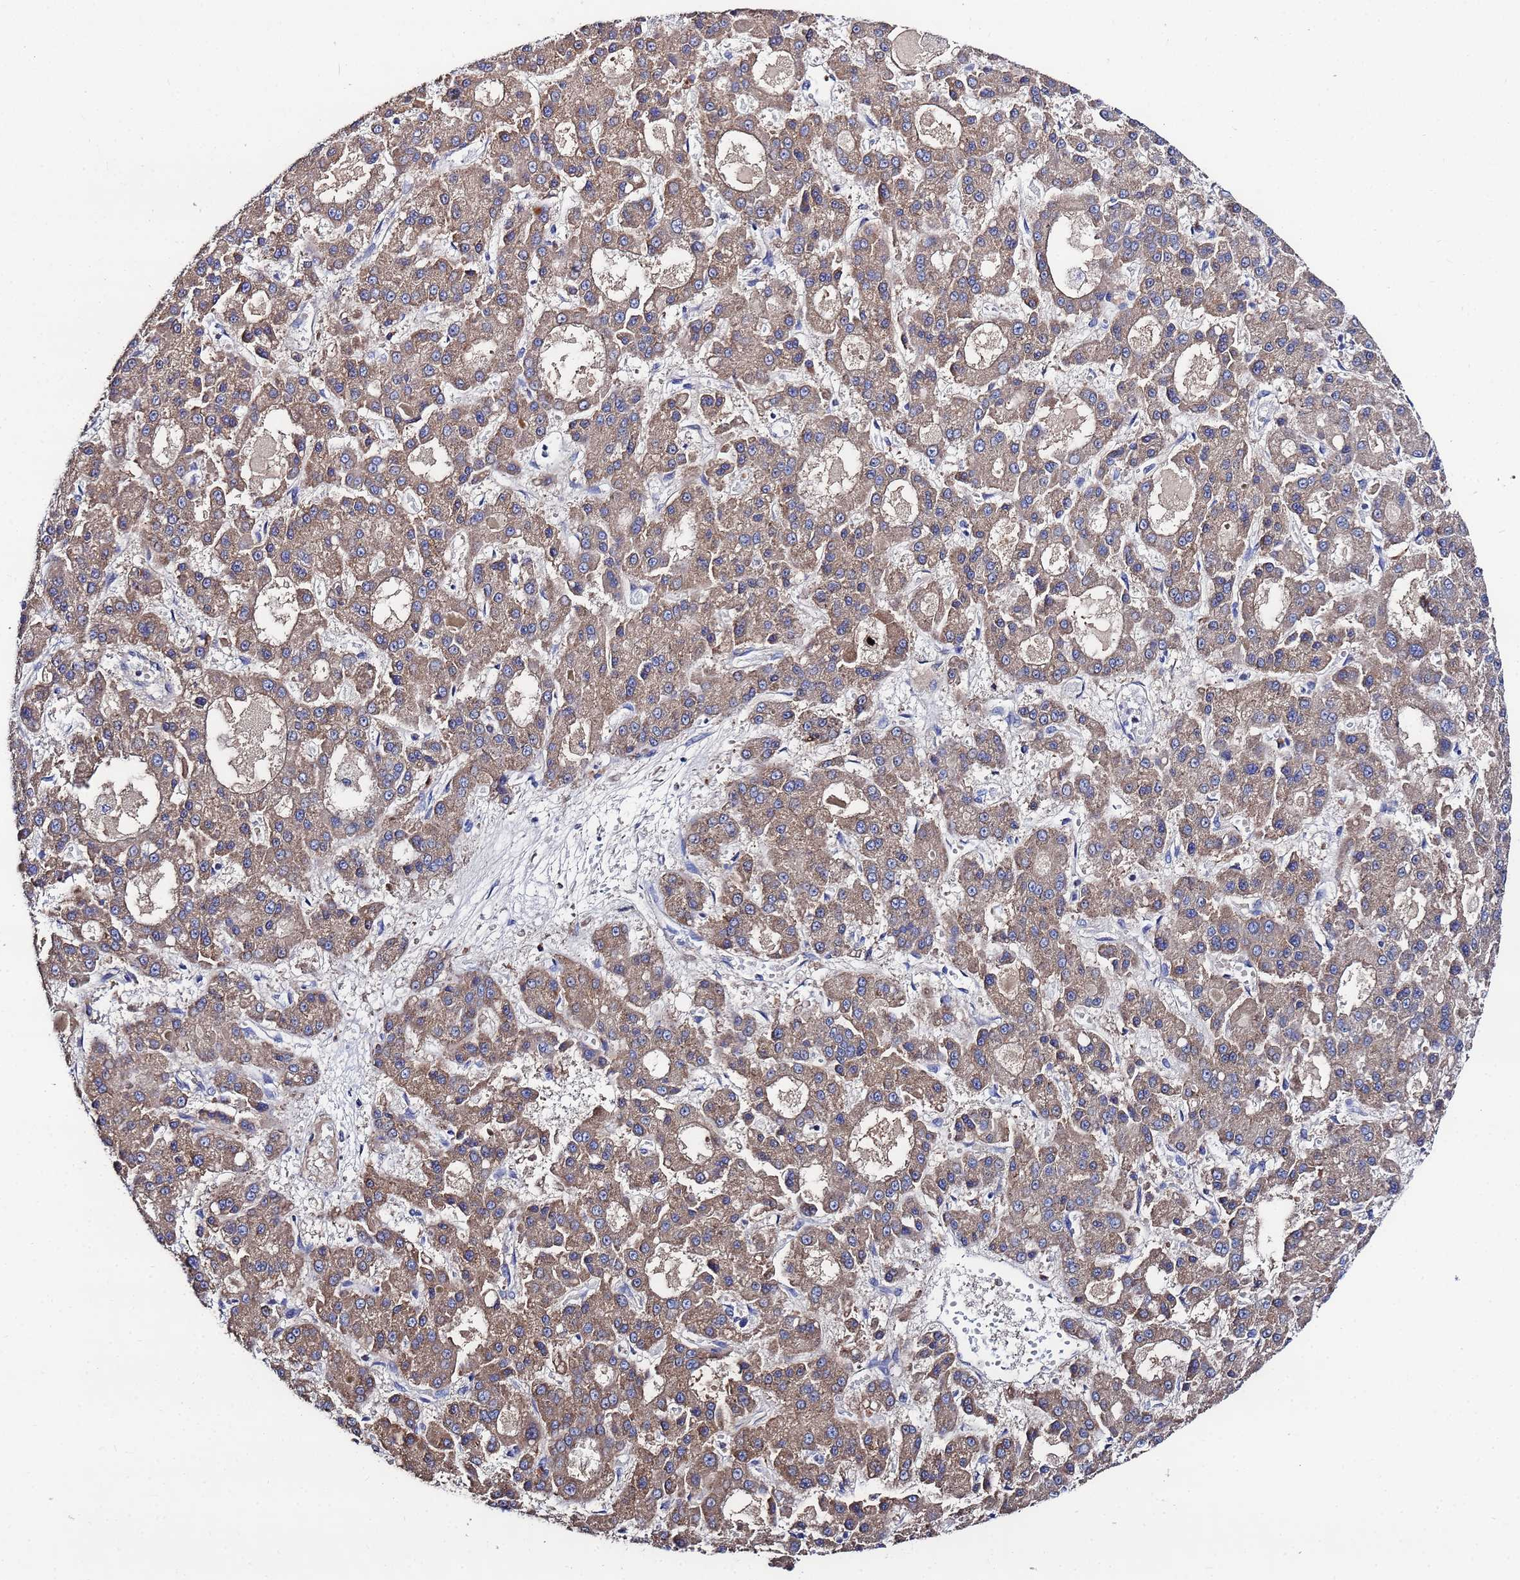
{"staining": {"intensity": "moderate", "quantity": ">75%", "location": "cytoplasmic/membranous"}, "tissue": "liver cancer", "cell_type": "Tumor cells", "image_type": "cancer", "snomed": [{"axis": "morphology", "description": "Carcinoma, Hepatocellular, NOS"}, {"axis": "topography", "description": "Liver"}], "caption": "Hepatocellular carcinoma (liver) stained with a brown dye displays moderate cytoplasmic/membranous positive staining in approximately >75% of tumor cells.", "gene": "TCP10L", "patient": {"sex": "male", "age": 70}}